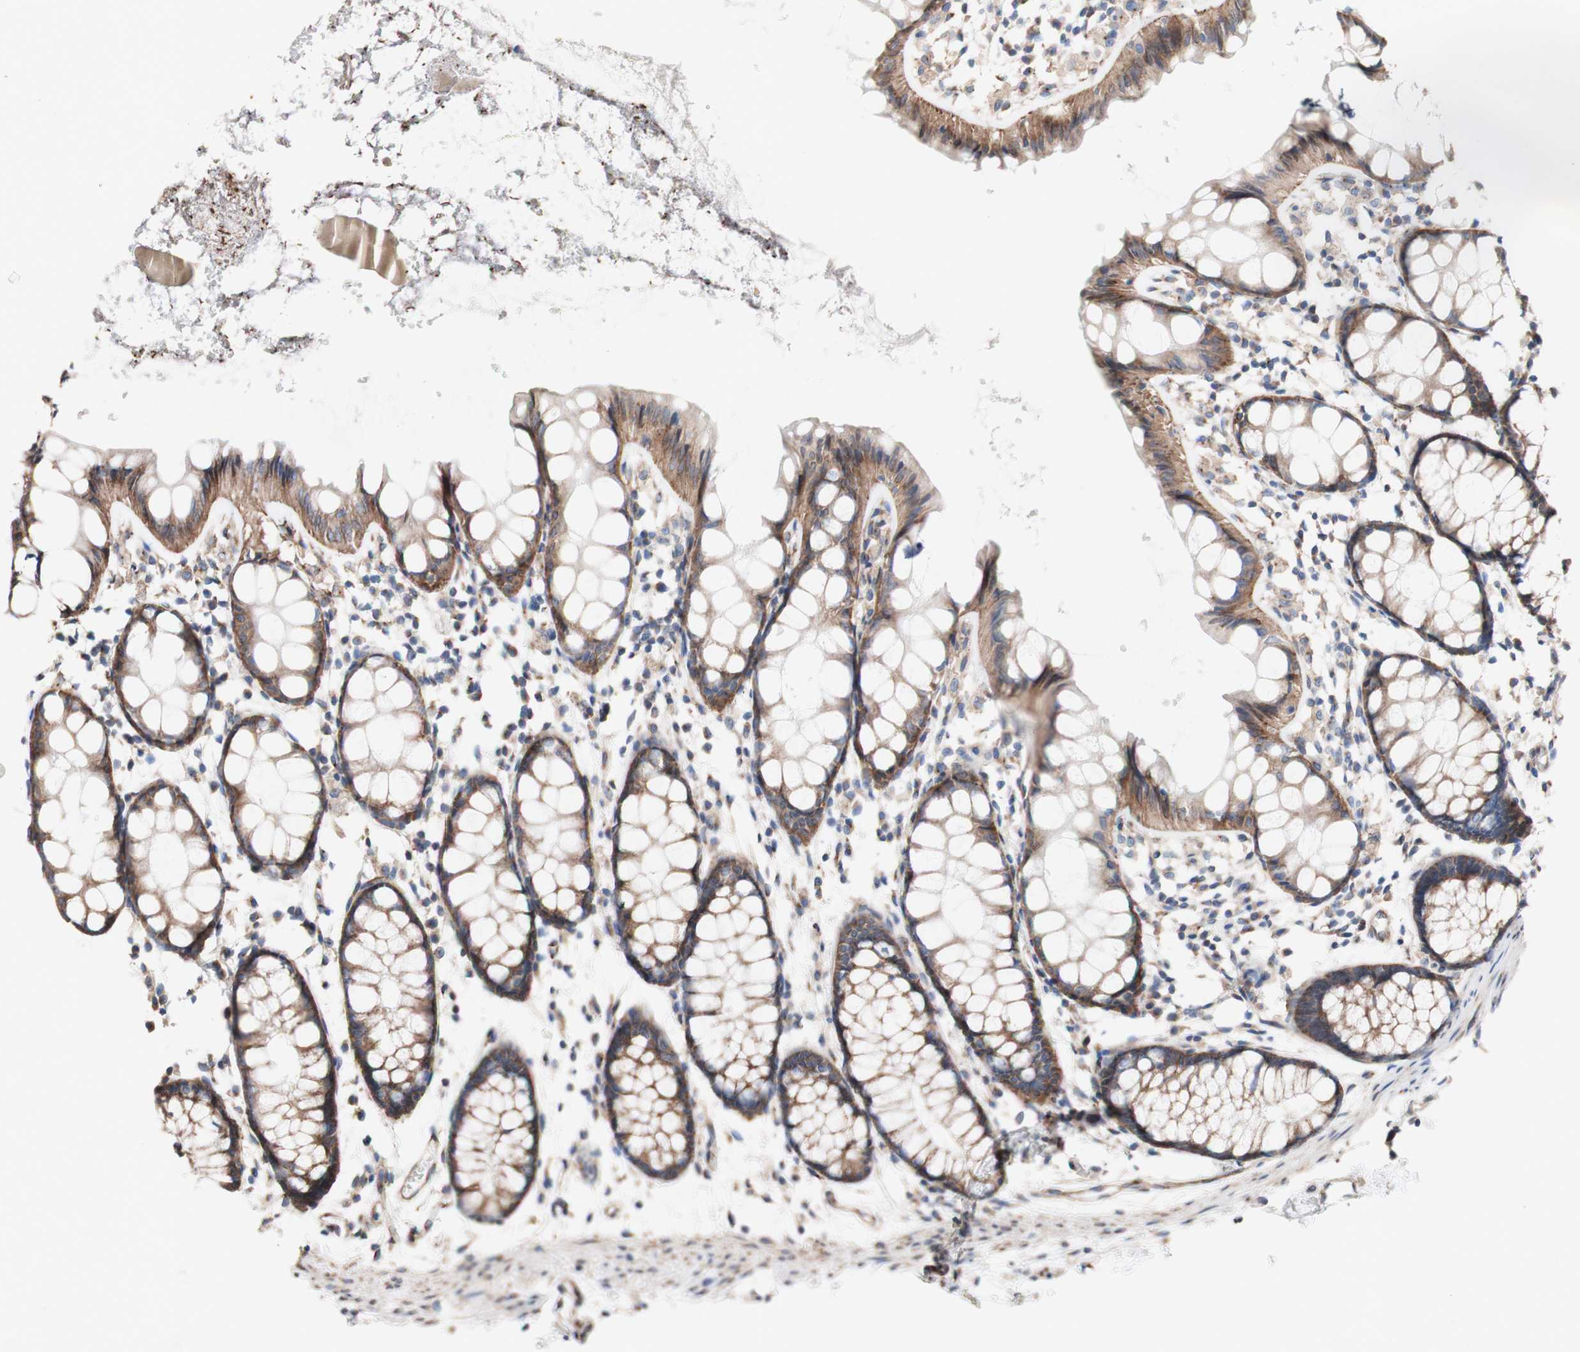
{"staining": {"intensity": "moderate", "quantity": ">75%", "location": "cytoplasmic/membranous"}, "tissue": "rectum", "cell_type": "Glandular cells", "image_type": "normal", "snomed": [{"axis": "morphology", "description": "Normal tissue, NOS"}, {"axis": "topography", "description": "Rectum"}], "caption": "A high-resolution image shows immunohistochemistry staining of normal rectum, which displays moderate cytoplasmic/membranous staining in approximately >75% of glandular cells. The staining was performed using DAB, with brown indicating positive protein expression. Nuclei are stained blue with hematoxylin.", "gene": "LRIG3", "patient": {"sex": "female", "age": 66}}